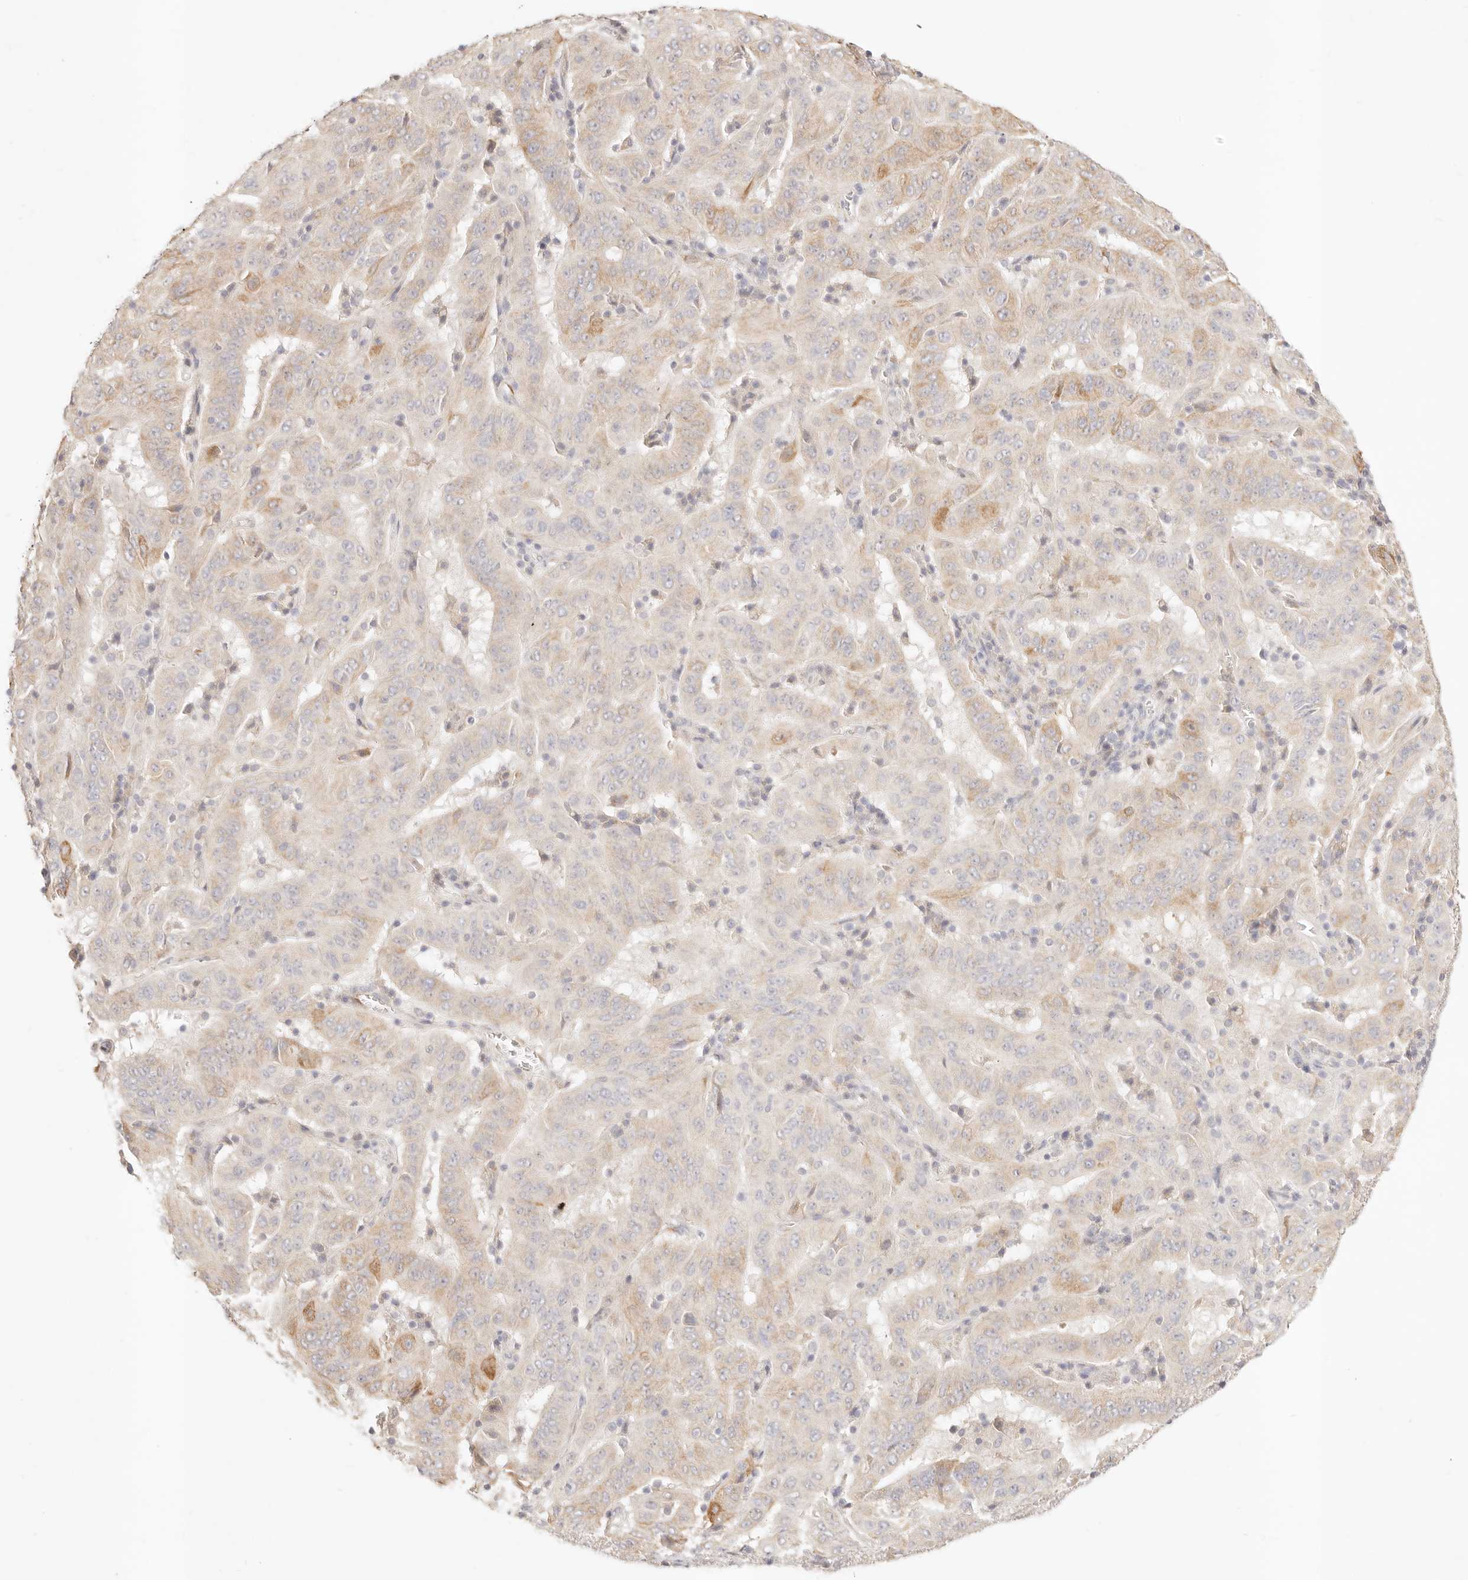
{"staining": {"intensity": "moderate", "quantity": "<25%", "location": "cytoplasmic/membranous"}, "tissue": "pancreatic cancer", "cell_type": "Tumor cells", "image_type": "cancer", "snomed": [{"axis": "morphology", "description": "Adenocarcinoma, NOS"}, {"axis": "topography", "description": "Pancreas"}], "caption": "This photomicrograph reveals IHC staining of human pancreatic adenocarcinoma, with low moderate cytoplasmic/membranous positivity in approximately <25% of tumor cells.", "gene": "GPR156", "patient": {"sex": "male", "age": 63}}